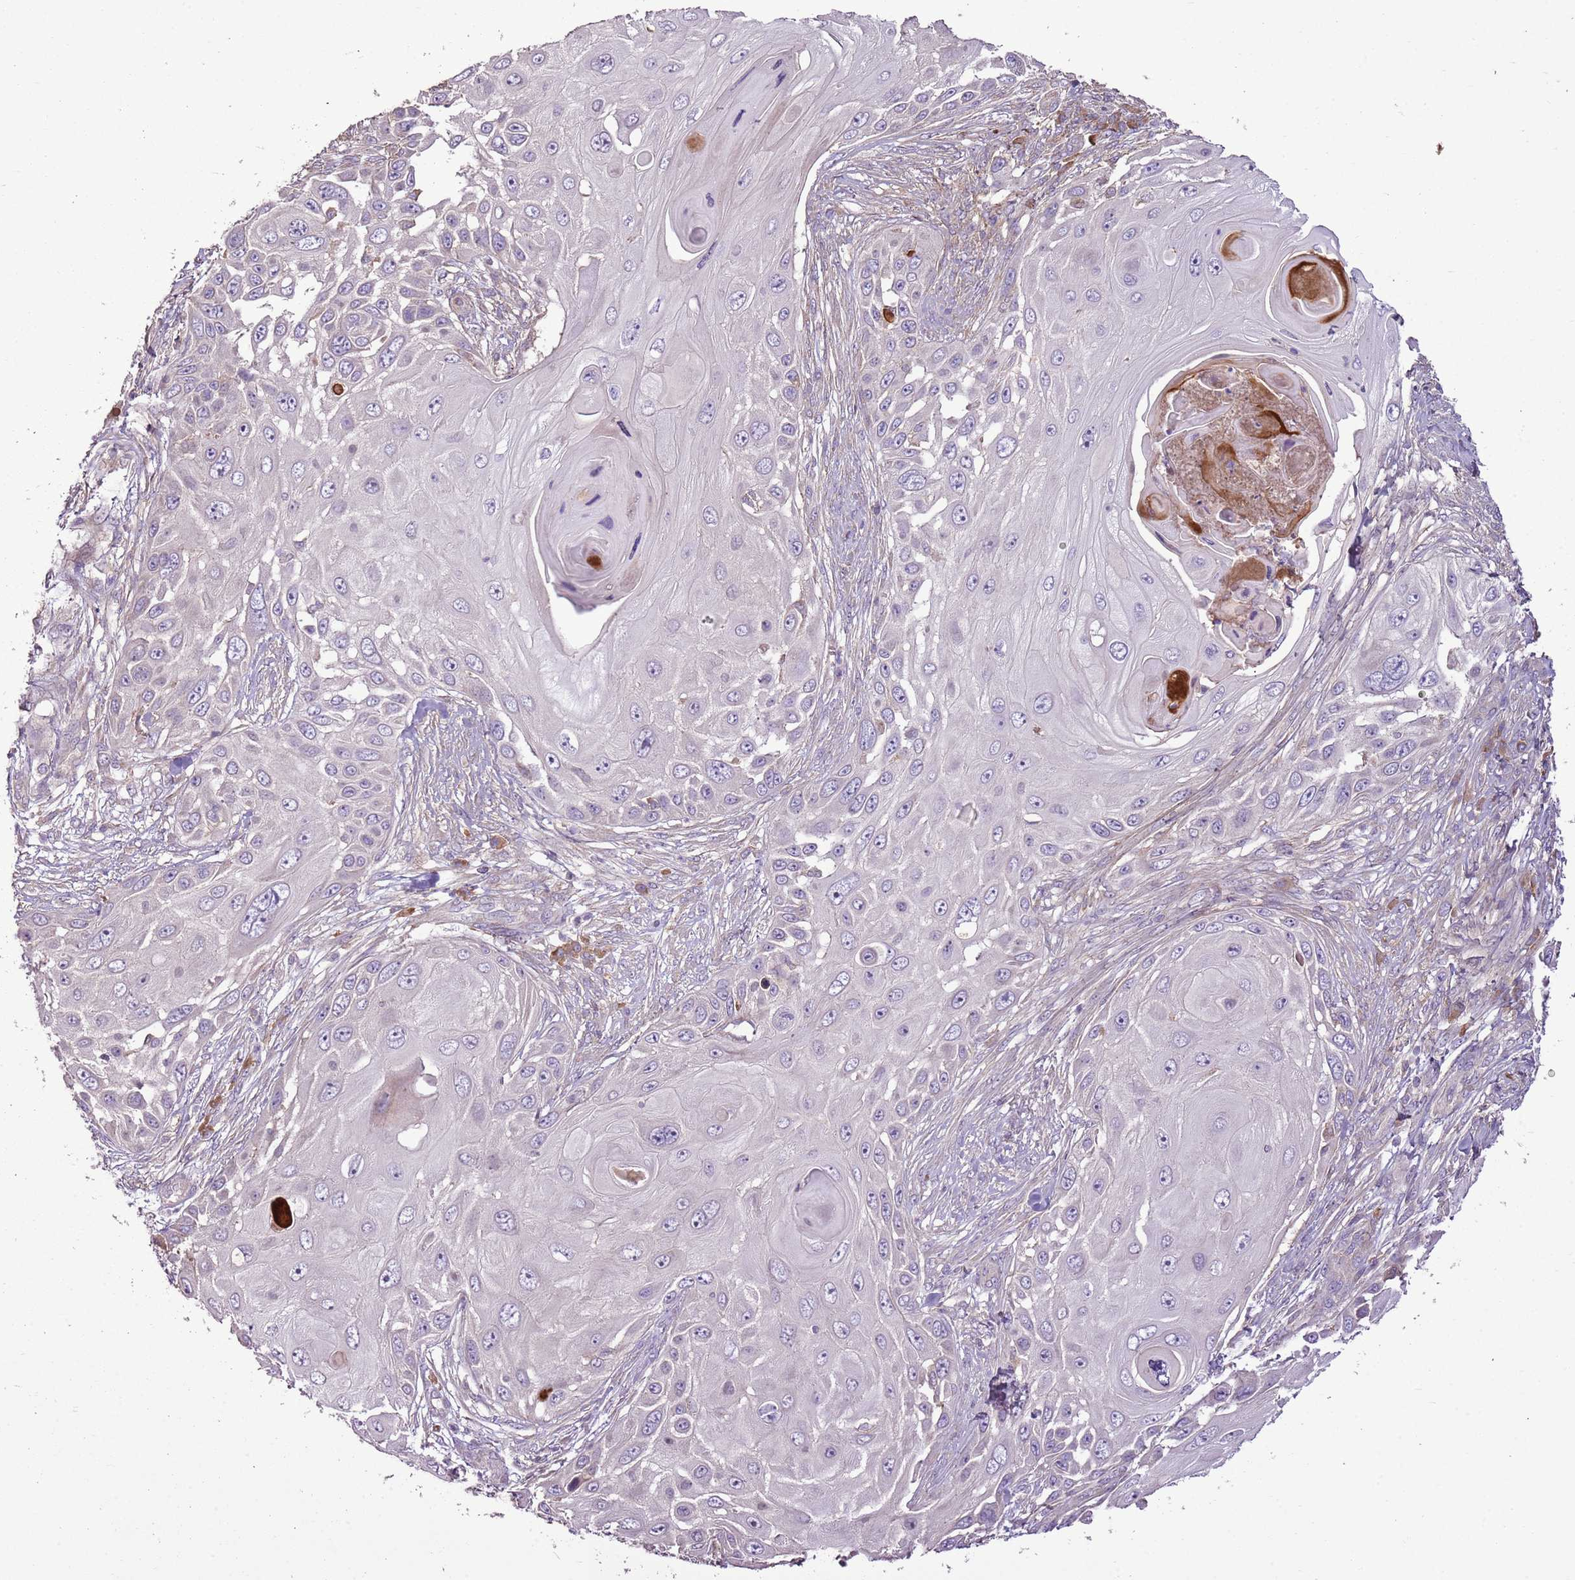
{"staining": {"intensity": "negative", "quantity": "none", "location": "none"}, "tissue": "skin cancer", "cell_type": "Tumor cells", "image_type": "cancer", "snomed": [{"axis": "morphology", "description": "Squamous cell carcinoma, NOS"}, {"axis": "topography", "description": "Skin"}], "caption": "Immunohistochemistry (IHC) photomicrograph of neoplastic tissue: skin squamous cell carcinoma stained with DAB (3,3'-diaminobenzidine) reveals no significant protein staining in tumor cells.", "gene": "ANKRD24", "patient": {"sex": "female", "age": 44}}